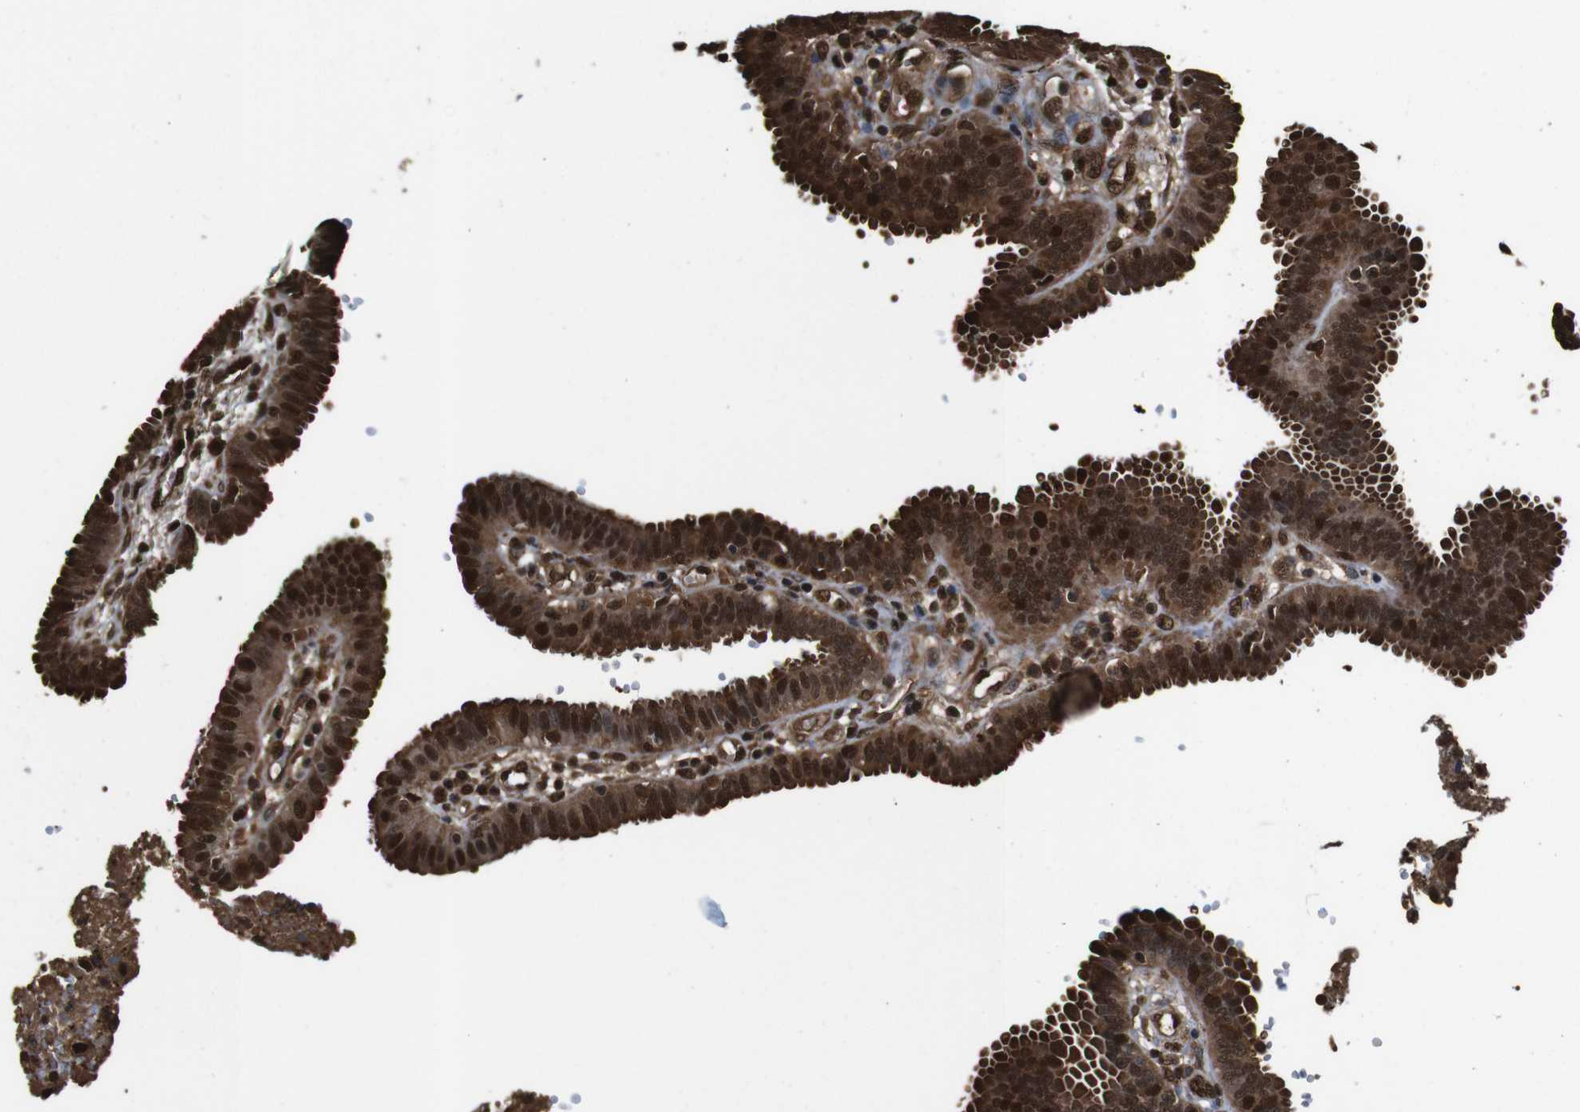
{"staining": {"intensity": "strong", "quantity": ">75%", "location": "cytoplasmic/membranous,nuclear"}, "tissue": "fallopian tube", "cell_type": "Glandular cells", "image_type": "normal", "snomed": [{"axis": "morphology", "description": "Normal tissue, NOS"}, {"axis": "topography", "description": "Fallopian tube"}], "caption": "A histopathology image of human fallopian tube stained for a protein displays strong cytoplasmic/membranous,nuclear brown staining in glandular cells. The protein is stained brown, and the nuclei are stained in blue (DAB IHC with brightfield microscopy, high magnification).", "gene": "VCP", "patient": {"sex": "female", "age": 32}}